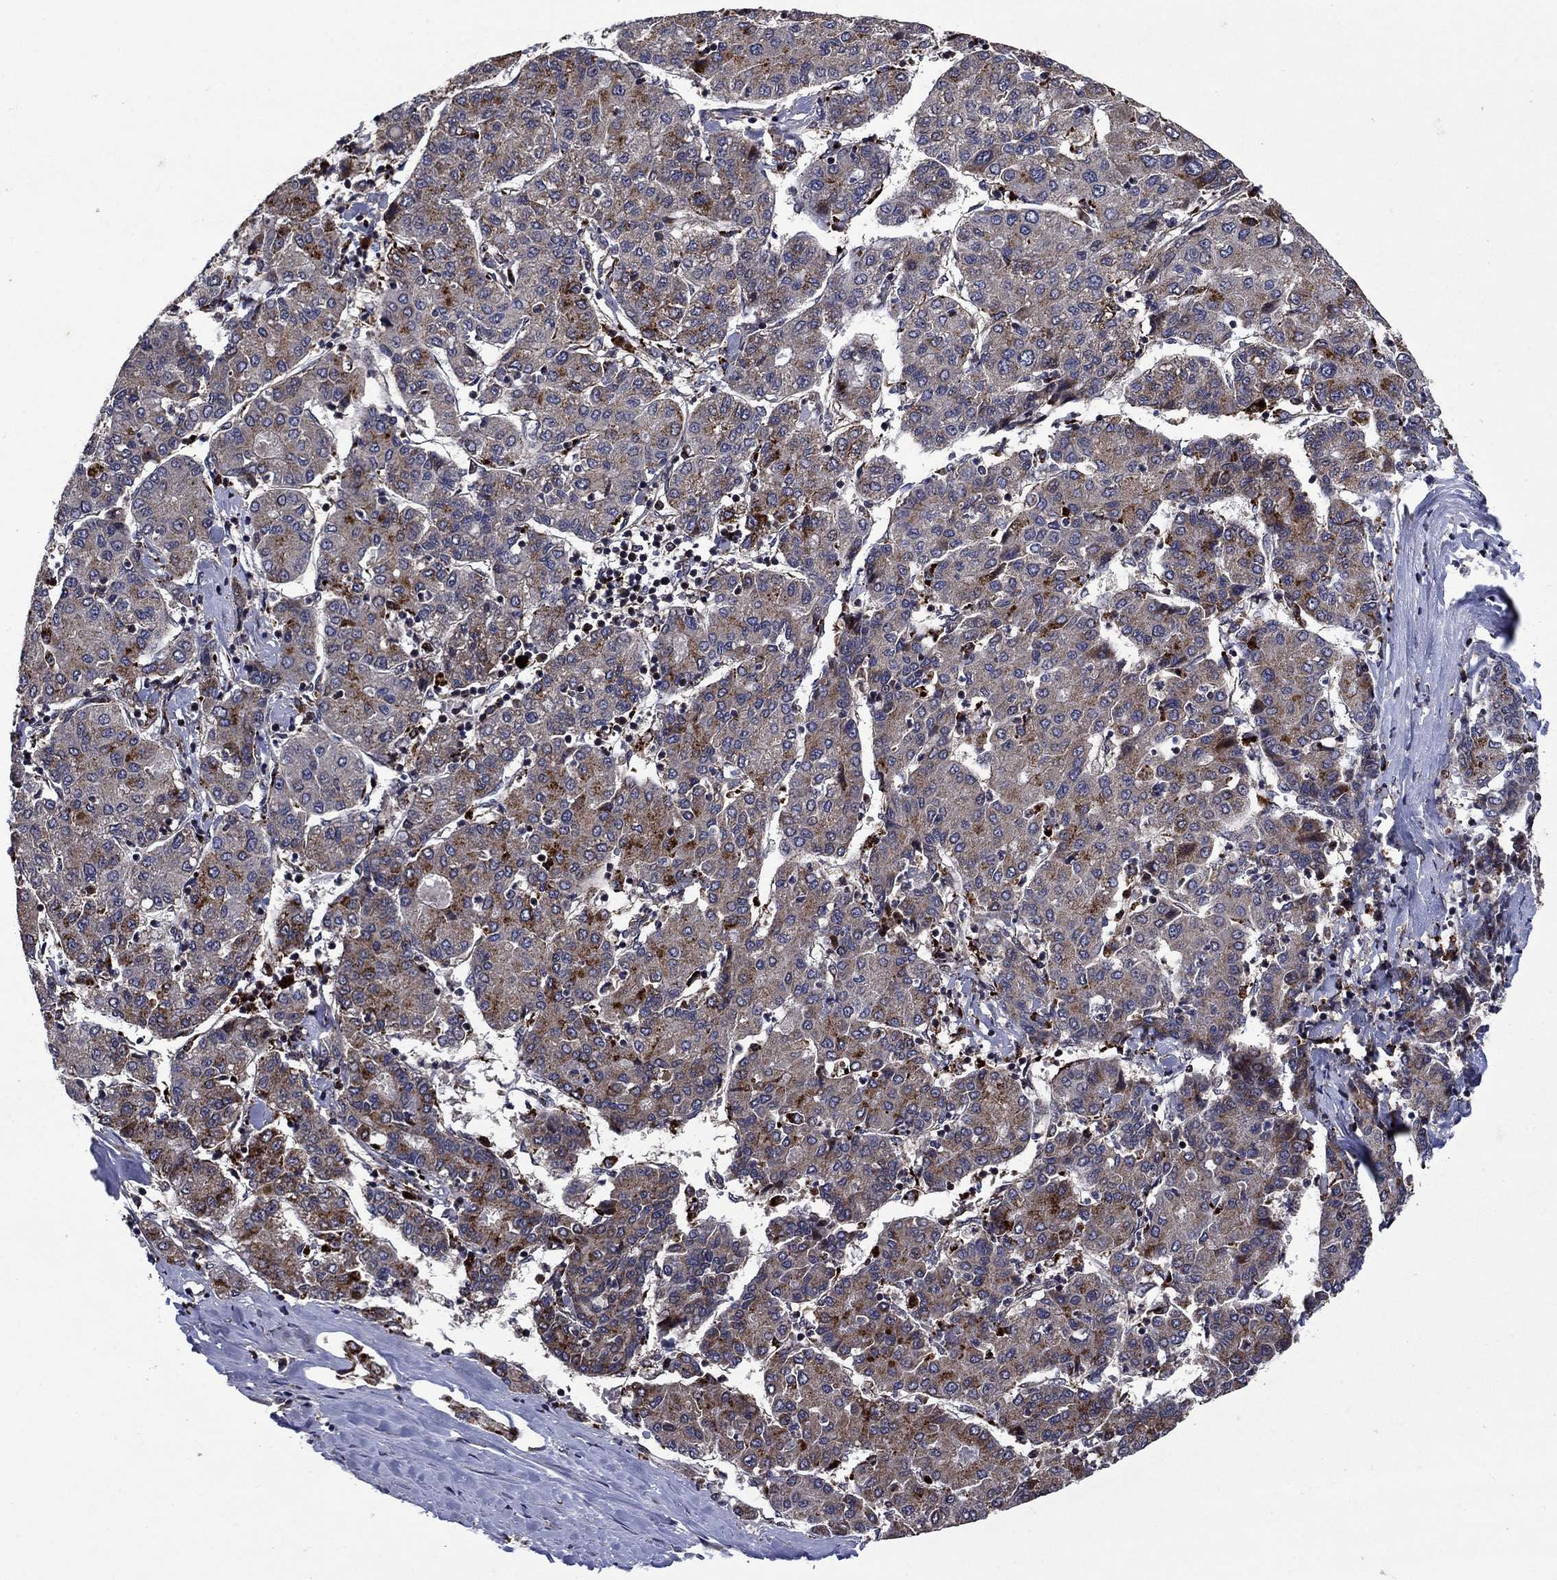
{"staining": {"intensity": "strong", "quantity": "<25%", "location": "cytoplasmic/membranous"}, "tissue": "liver cancer", "cell_type": "Tumor cells", "image_type": "cancer", "snomed": [{"axis": "morphology", "description": "Carcinoma, Hepatocellular, NOS"}, {"axis": "topography", "description": "Liver"}], "caption": "Immunohistochemistry staining of liver cancer (hepatocellular carcinoma), which displays medium levels of strong cytoplasmic/membranous positivity in approximately <25% of tumor cells indicating strong cytoplasmic/membranous protein staining. The staining was performed using DAB (brown) for protein detection and nuclei were counterstained in hematoxylin (blue).", "gene": "AGTPBP1", "patient": {"sex": "male", "age": 65}}